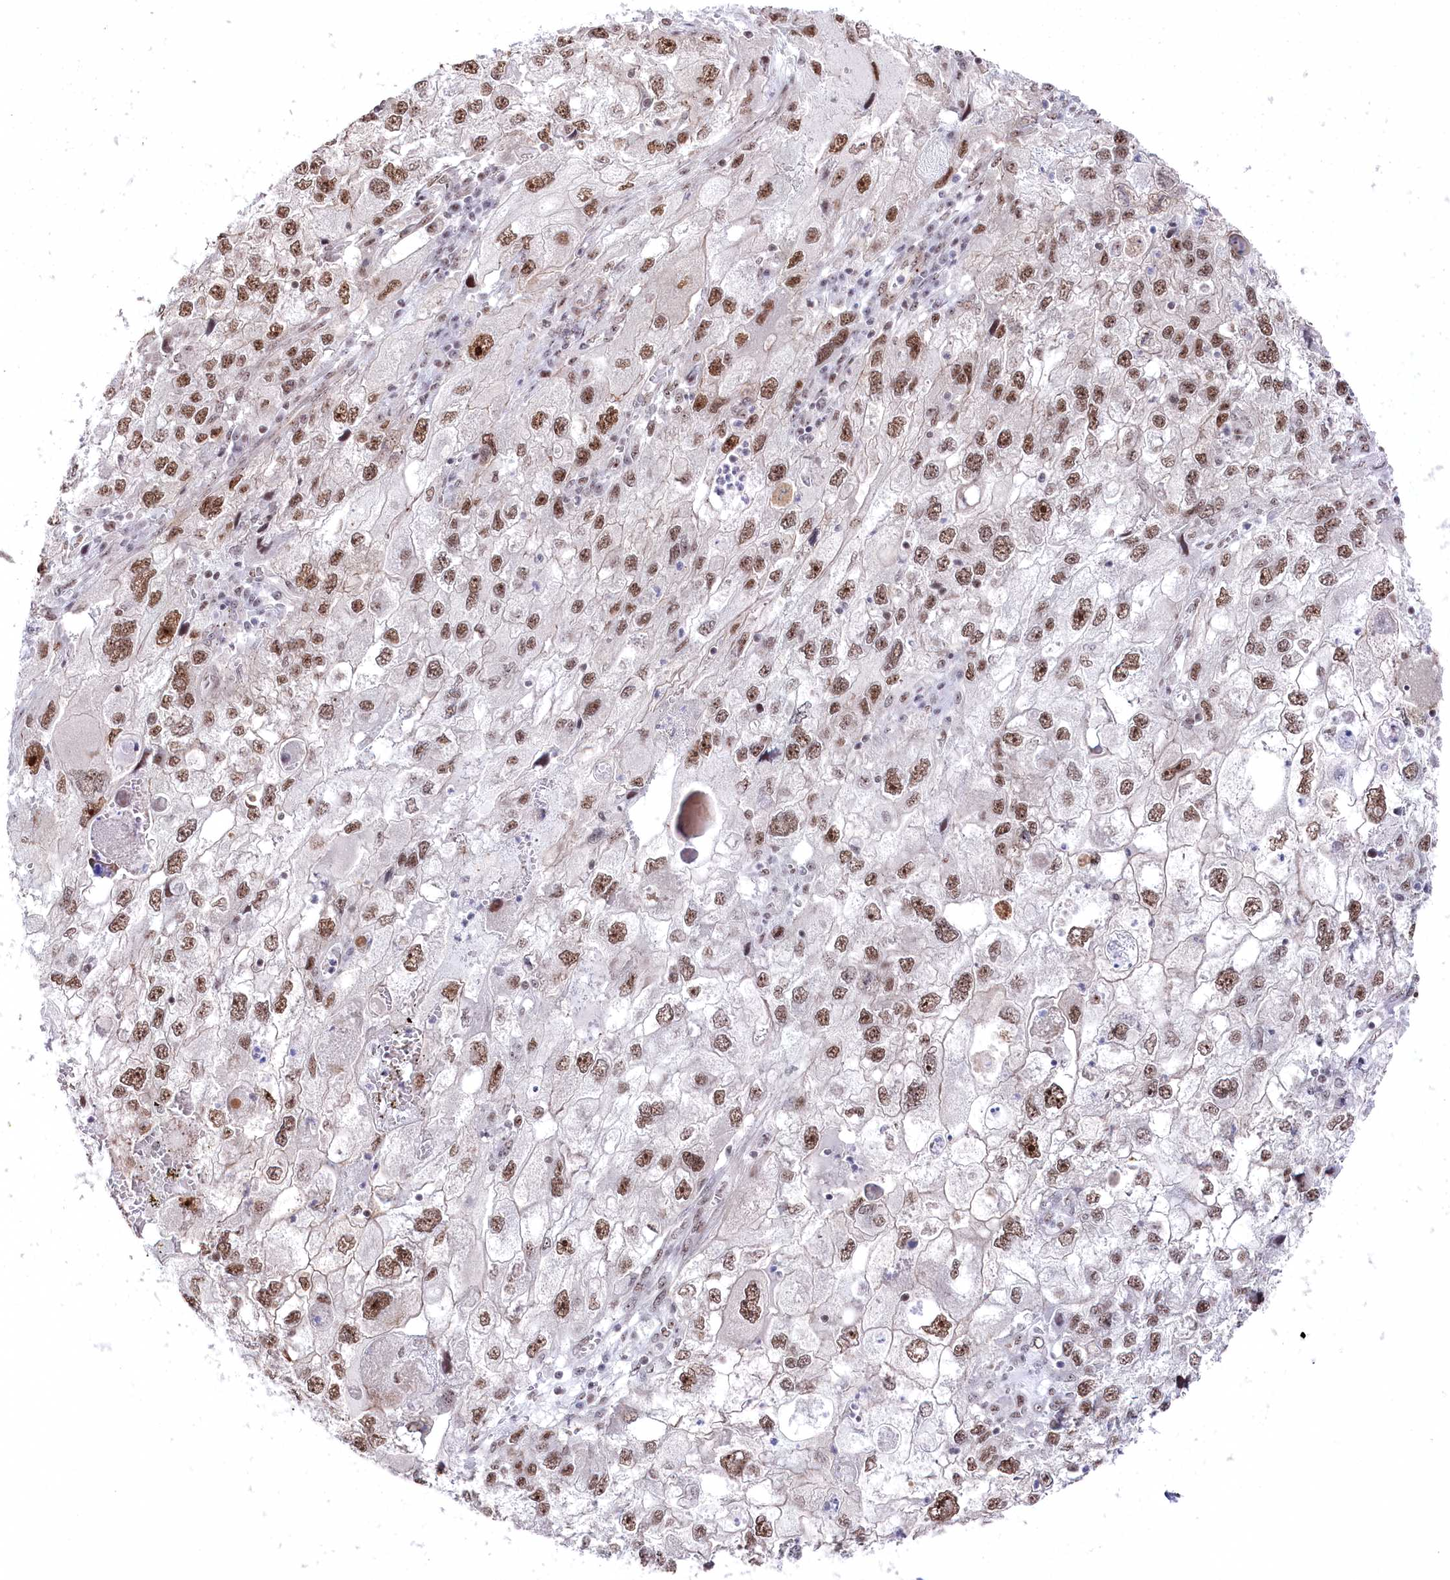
{"staining": {"intensity": "moderate", "quantity": ">75%", "location": "nuclear"}, "tissue": "endometrial cancer", "cell_type": "Tumor cells", "image_type": "cancer", "snomed": [{"axis": "morphology", "description": "Adenocarcinoma, NOS"}, {"axis": "topography", "description": "Endometrium"}], "caption": "Protein expression analysis of human endometrial cancer reveals moderate nuclear staining in approximately >75% of tumor cells.", "gene": "POLR2H", "patient": {"sex": "female", "age": 49}}